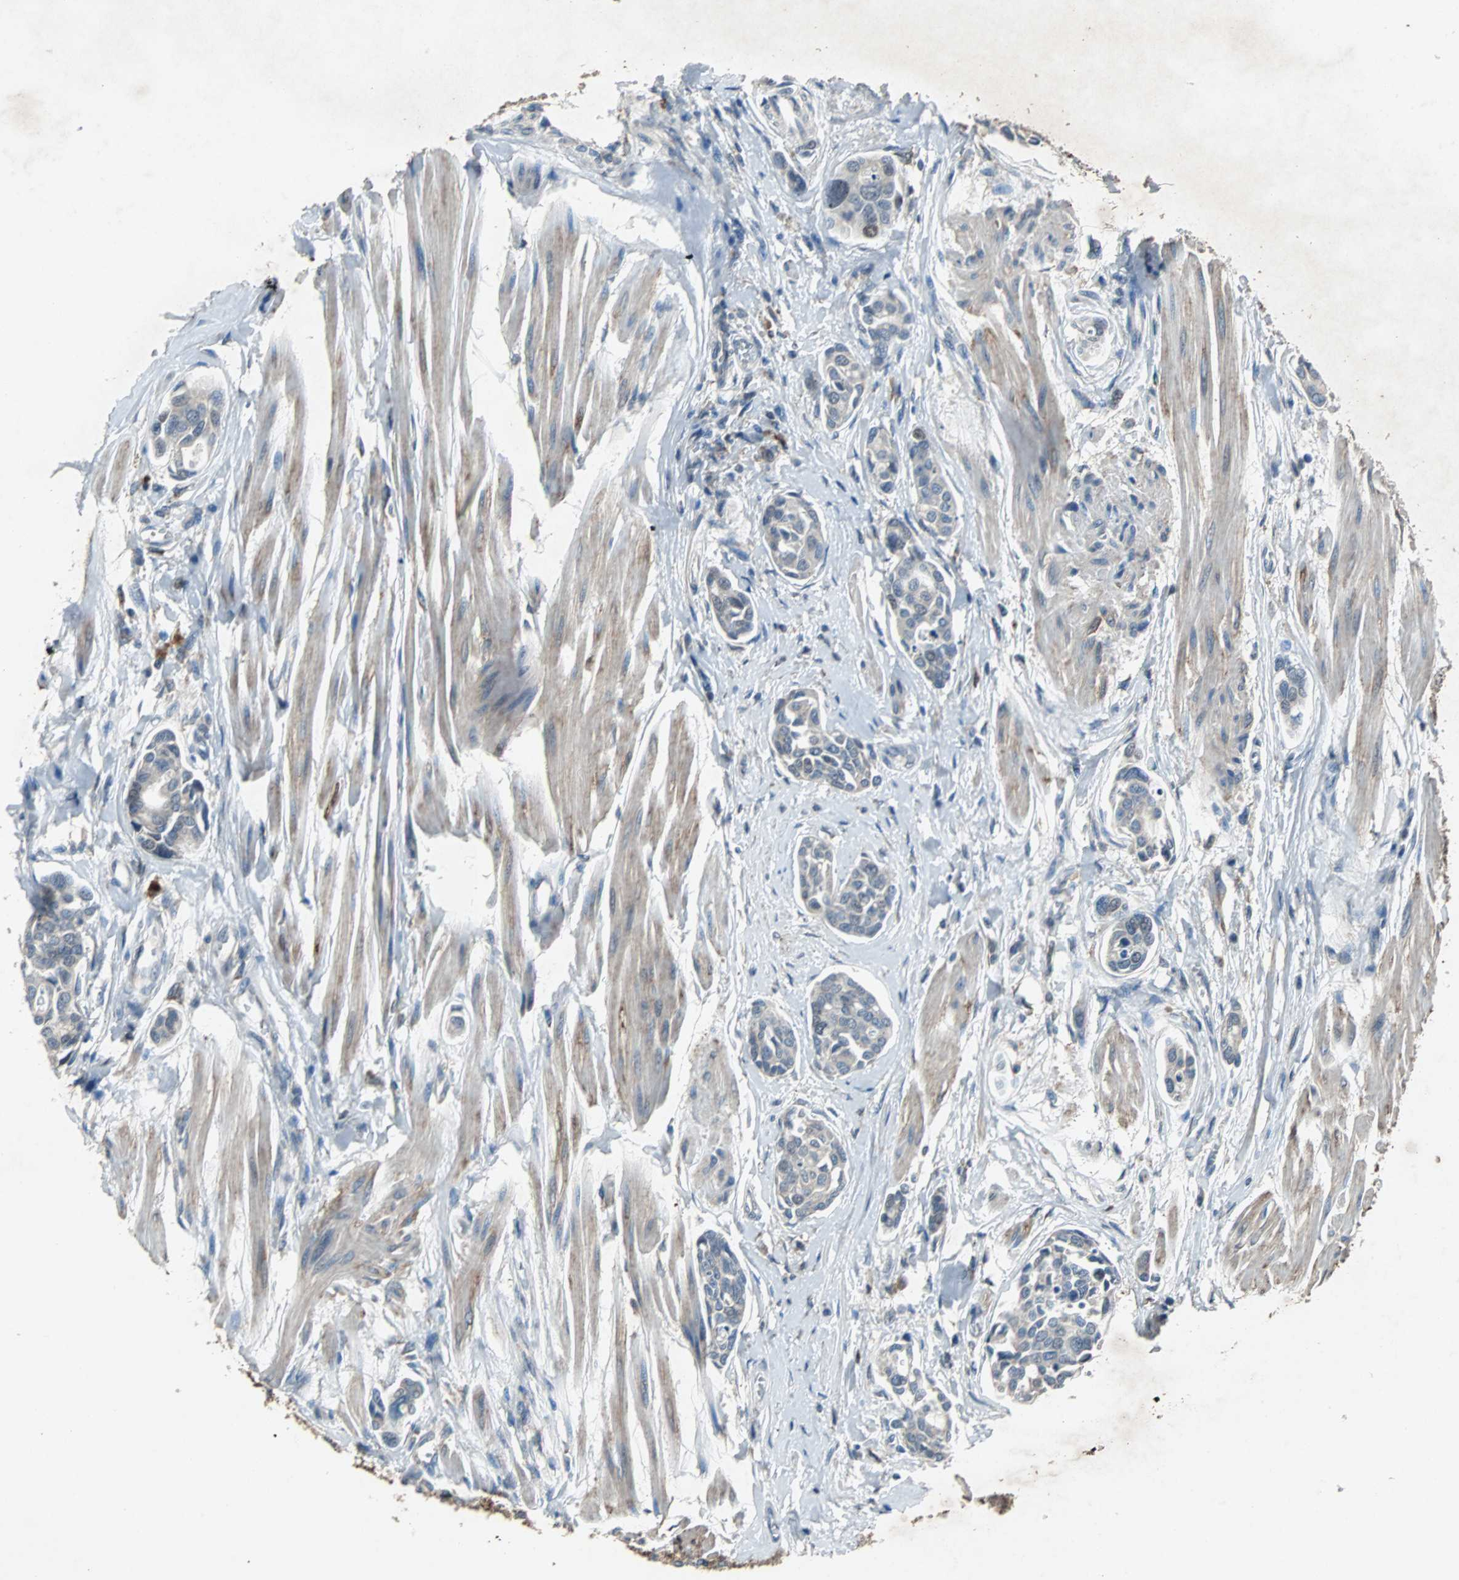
{"staining": {"intensity": "weak", "quantity": "<25%", "location": "cytoplasmic/membranous,nuclear"}, "tissue": "urothelial cancer", "cell_type": "Tumor cells", "image_type": "cancer", "snomed": [{"axis": "morphology", "description": "Urothelial carcinoma, High grade"}, {"axis": "topography", "description": "Urinary bladder"}], "caption": "Immunohistochemistry of high-grade urothelial carcinoma demonstrates no staining in tumor cells.", "gene": "SOS1", "patient": {"sex": "male", "age": 78}}